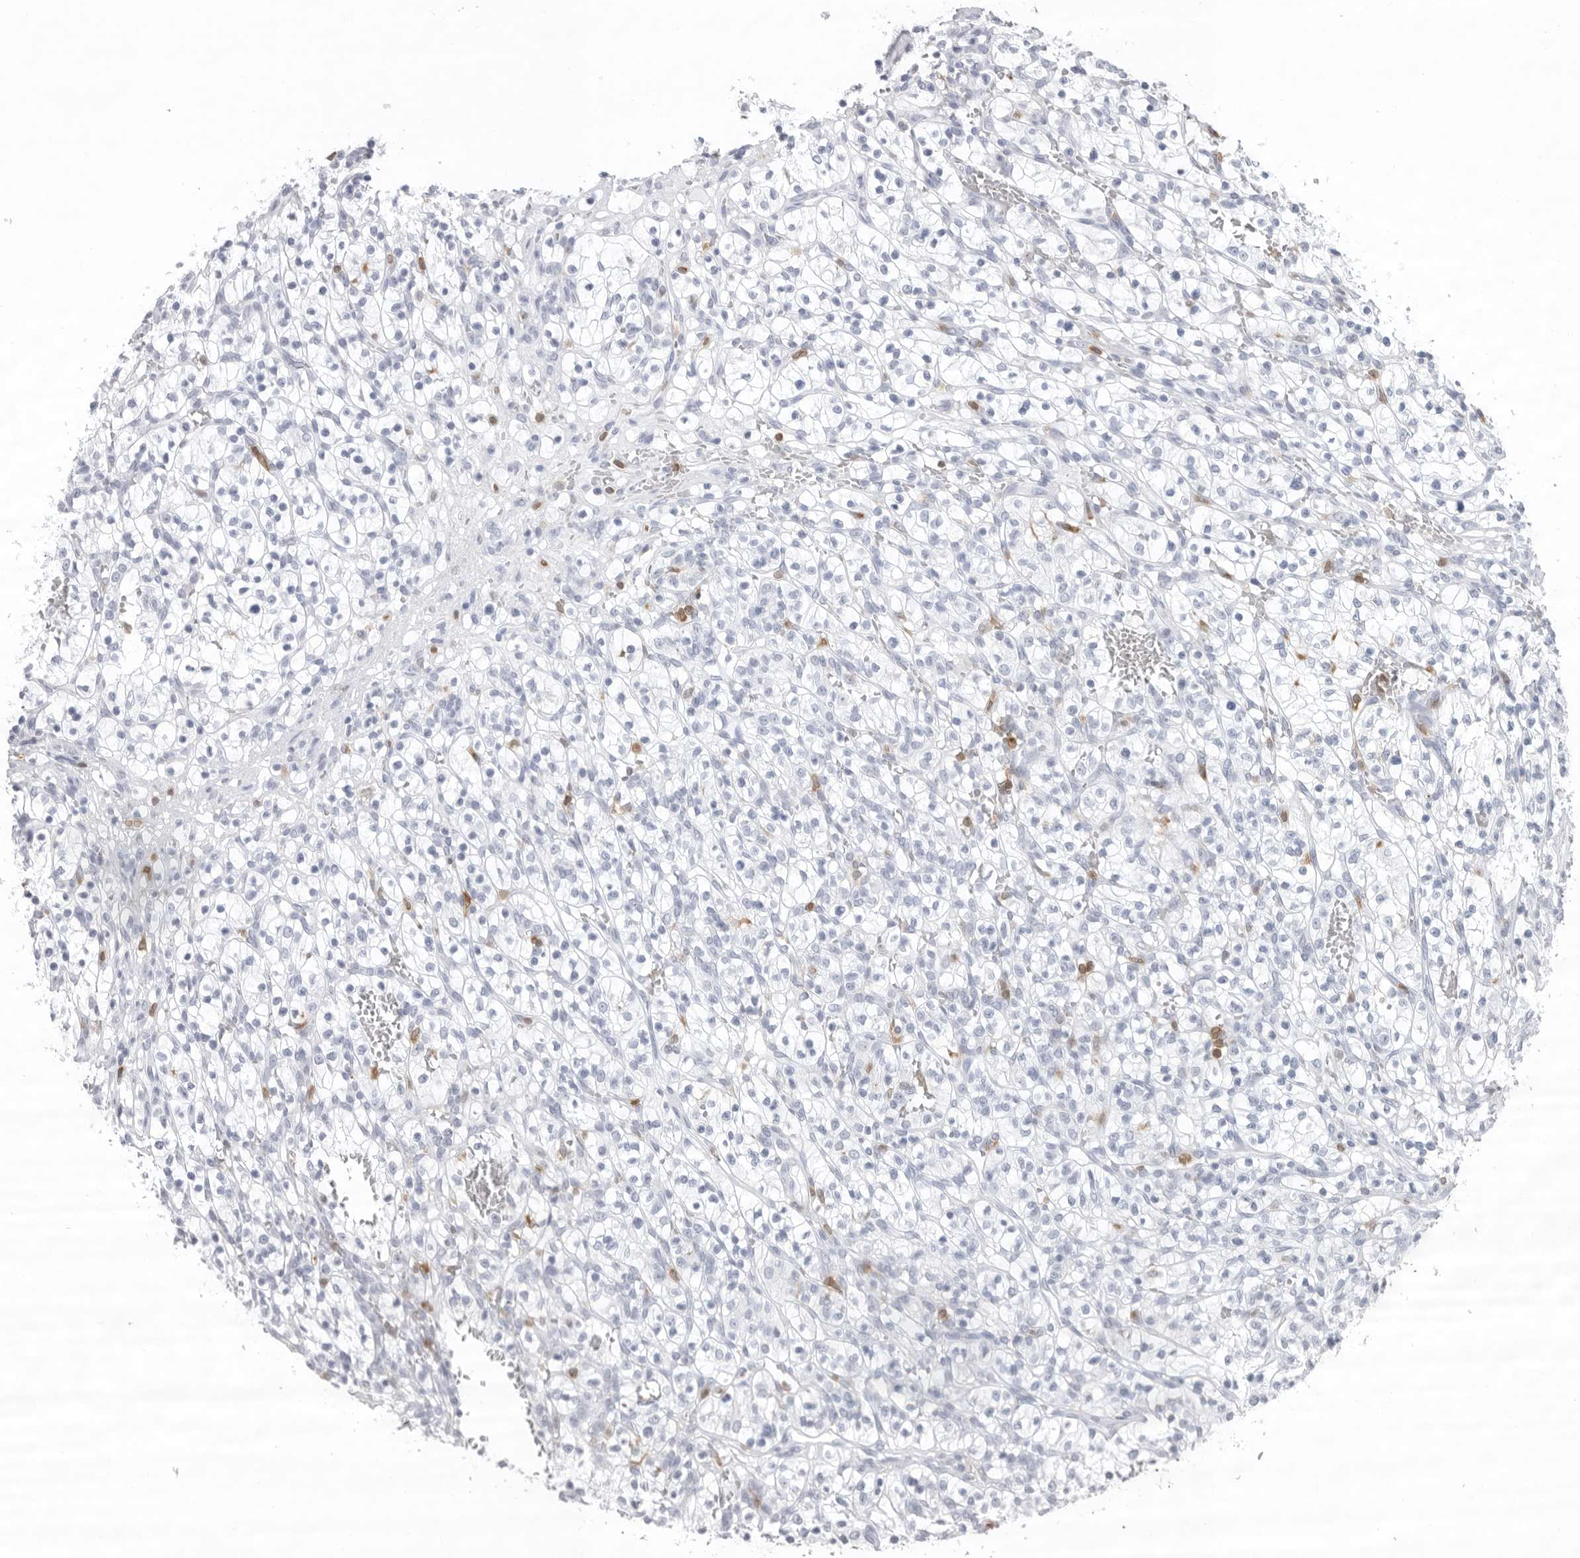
{"staining": {"intensity": "negative", "quantity": "none", "location": "none"}, "tissue": "renal cancer", "cell_type": "Tumor cells", "image_type": "cancer", "snomed": [{"axis": "morphology", "description": "Adenocarcinoma, NOS"}, {"axis": "topography", "description": "Kidney"}], "caption": "This is a histopathology image of immunohistochemistry (IHC) staining of adenocarcinoma (renal), which shows no expression in tumor cells. (Brightfield microscopy of DAB immunohistochemistry at high magnification).", "gene": "FMNL1", "patient": {"sex": "female", "age": 57}}